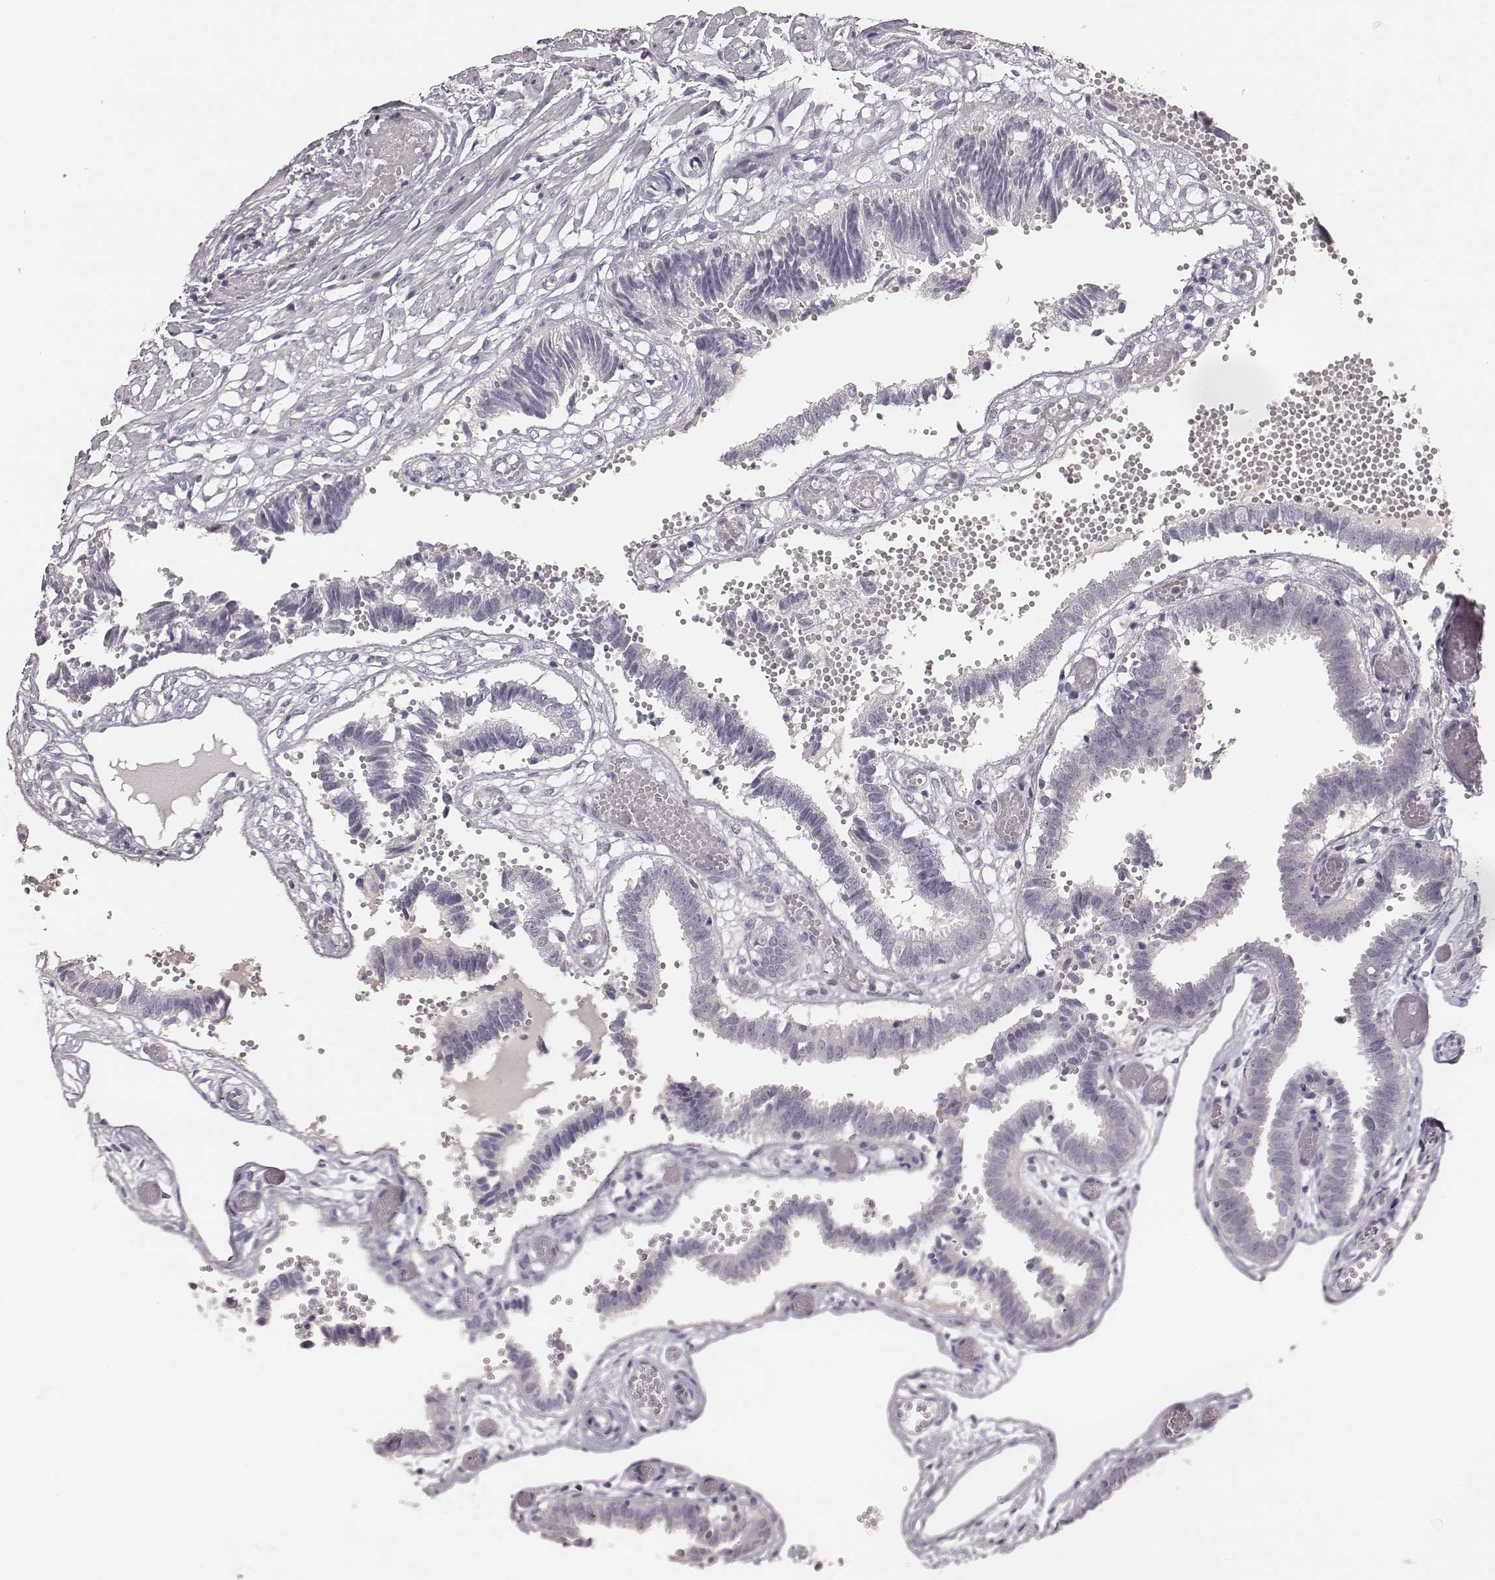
{"staining": {"intensity": "negative", "quantity": "none", "location": "none"}, "tissue": "fallopian tube", "cell_type": "Glandular cells", "image_type": "normal", "snomed": [{"axis": "morphology", "description": "Normal tissue, NOS"}, {"axis": "topography", "description": "Fallopian tube"}], "caption": "An IHC histopathology image of normal fallopian tube is shown. There is no staining in glandular cells of fallopian tube.", "gene": "MYH6", "patient": {"sex": "female", "age": 37}}